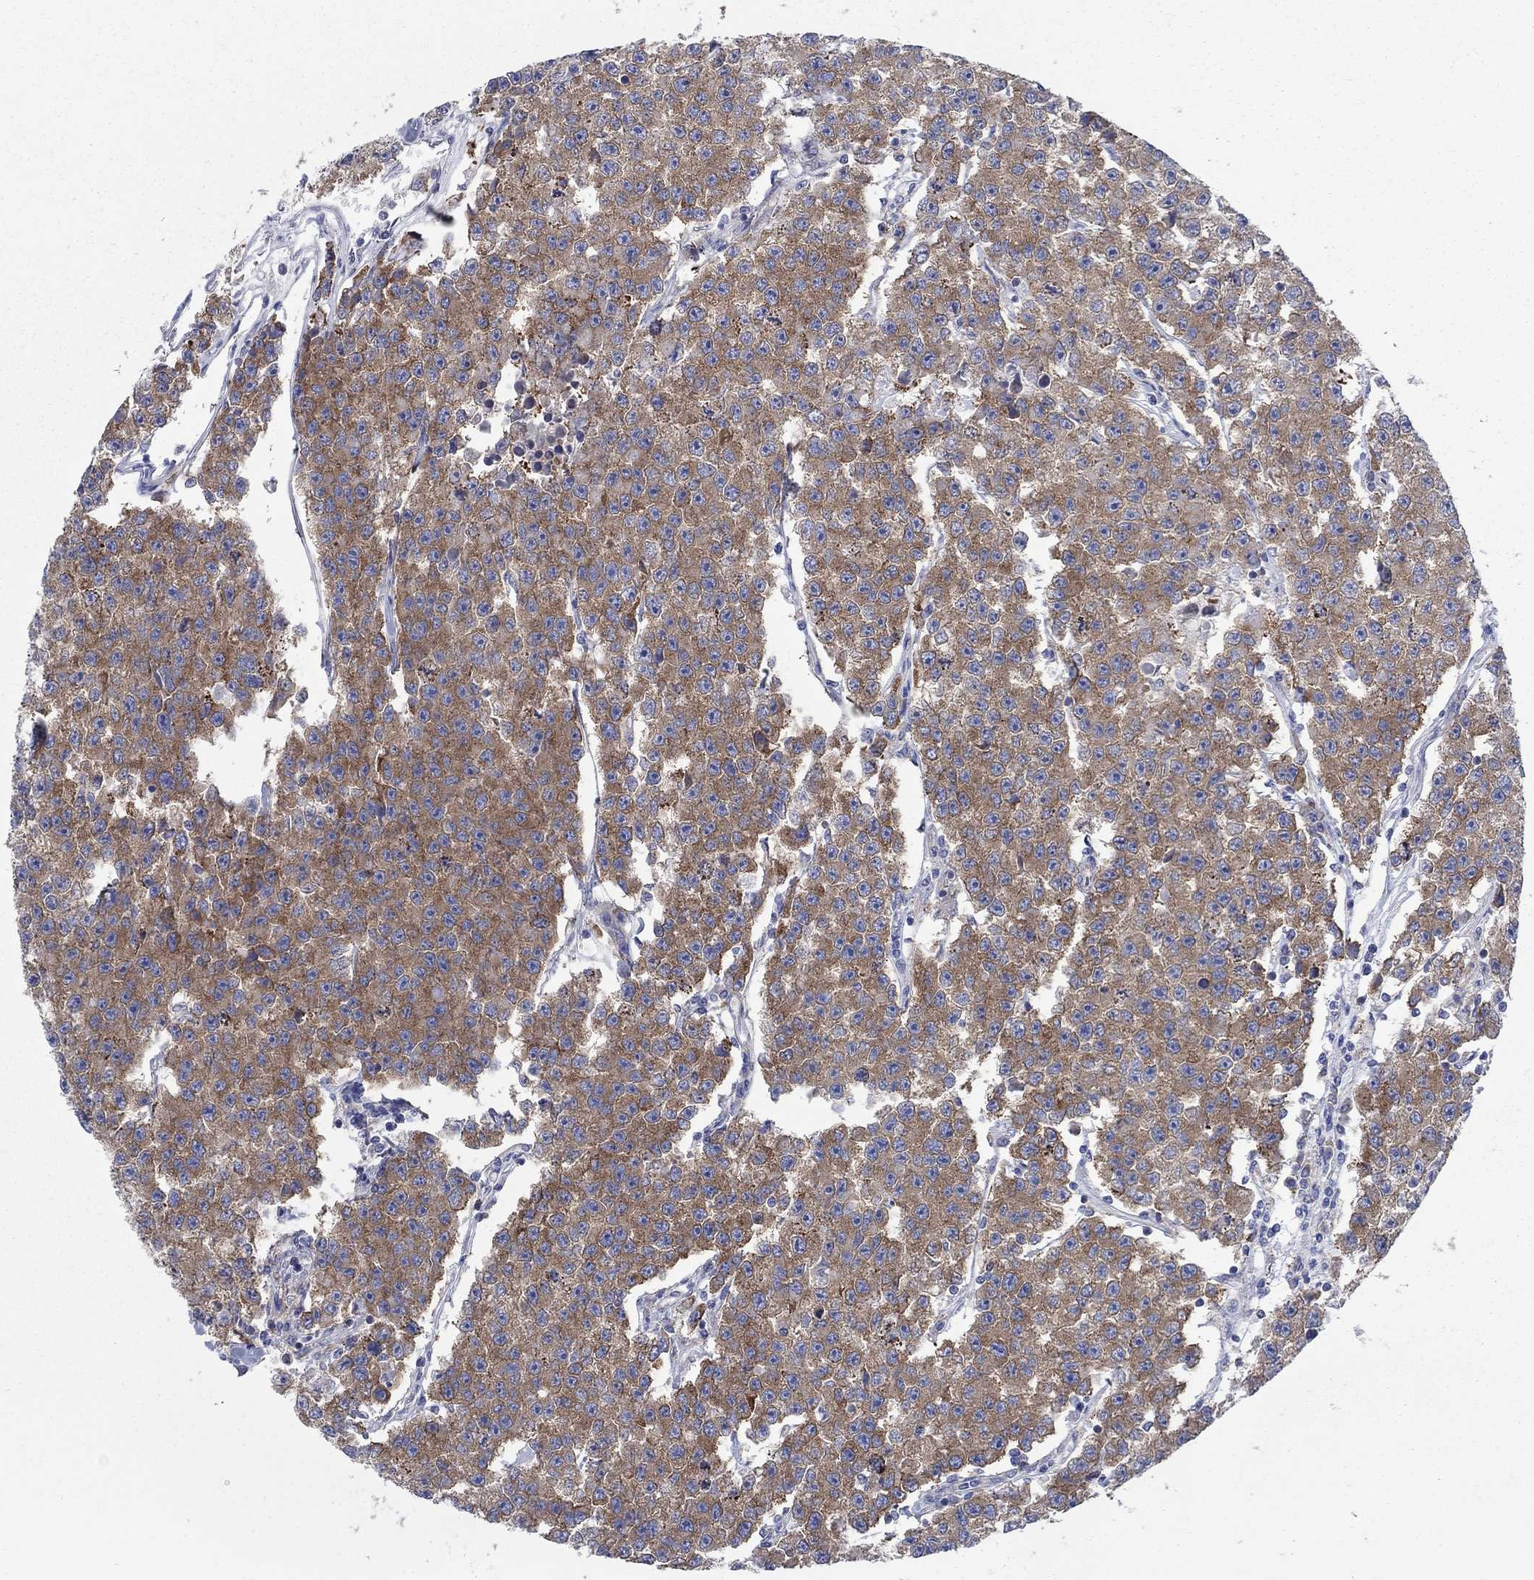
{"staining": {"intensity": "strong", "quantity": "25%-75%", "location": "cytoplasmic/membranous"}, "tissue": "testis cancer", "cell_type": "Tumor cells", "image_type": "cancer", "snomed": [{"axis": "morphology", "description": "Seminoma, NOS"}, {"axis": "topography", "description": "Testis"}], "caption": "A photomicrograph of testis cancer stained for a protein reveals strong cytoplasmic/membranous brown staining in tumor cells.", "gene": "TMEM59", "patient": {"sex": "male", "age": 59}}